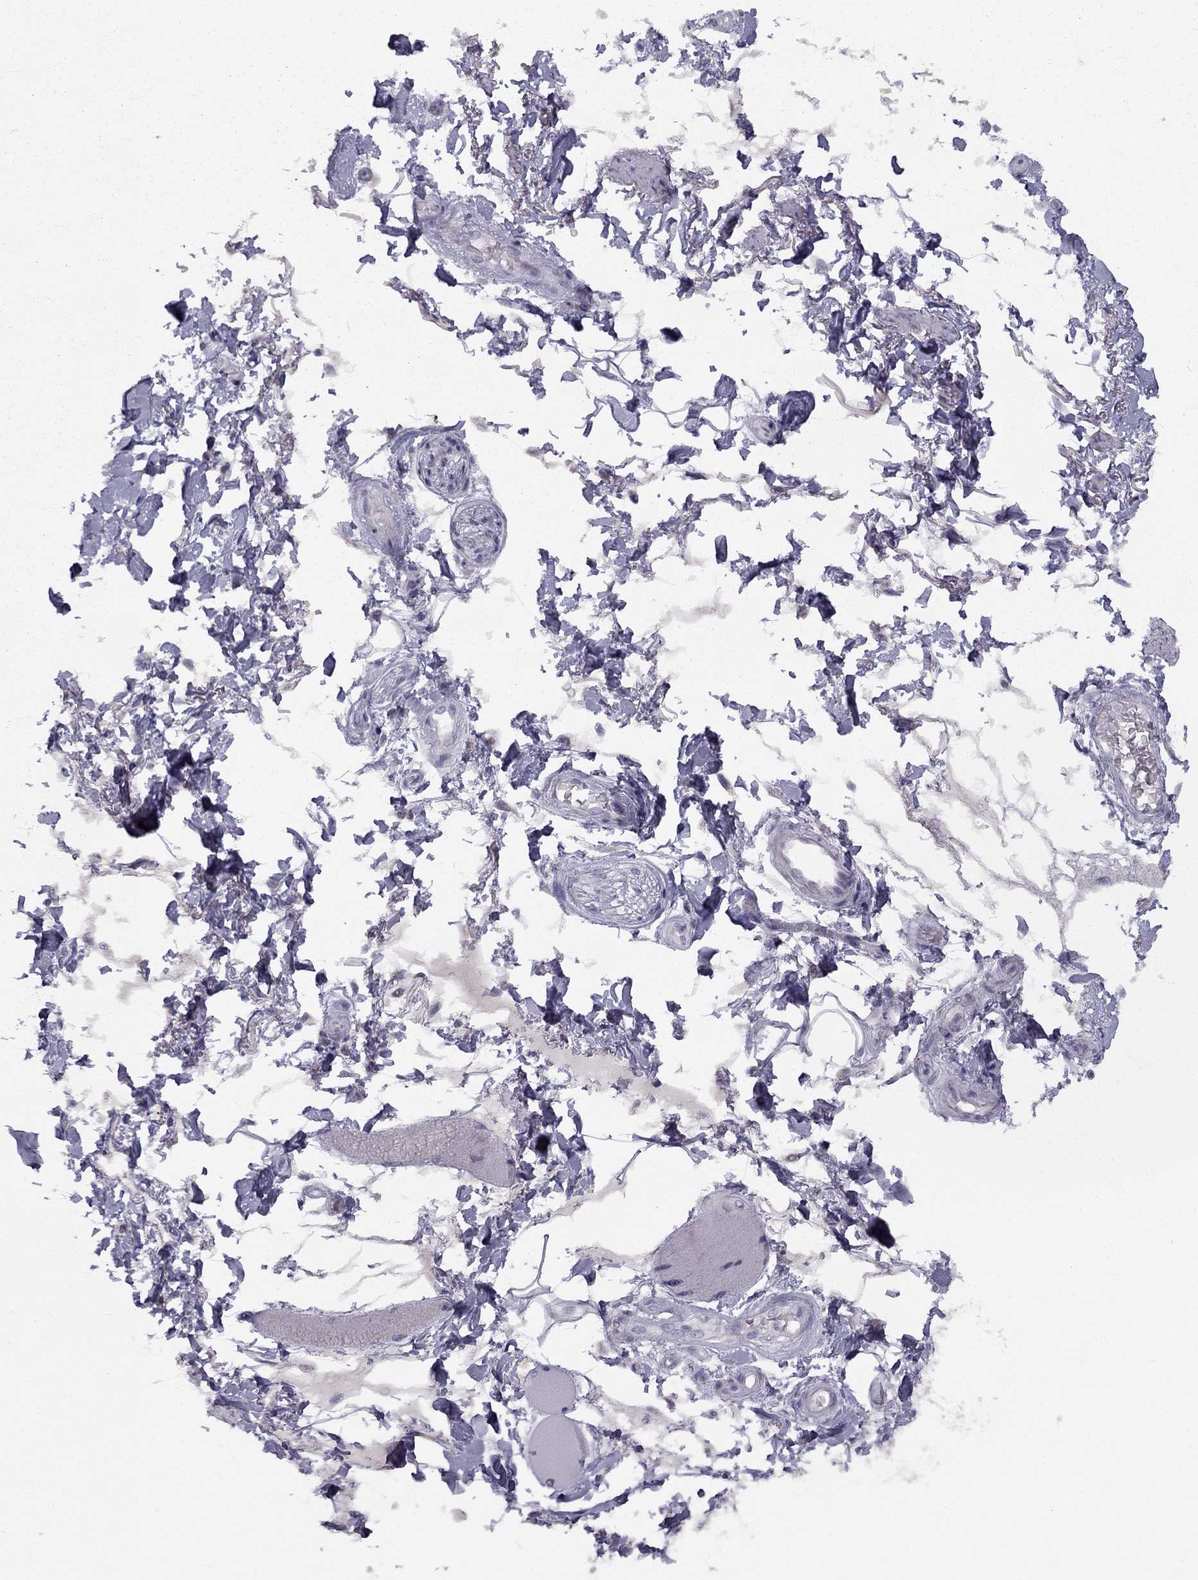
{"staining": {"intensity": "negative", "quantity": "none", "location": "none"}, "tissue": "soft tissue", "cell_type": "Fibroblasts", "image_type": "normal", "snomed": [{"axis": "morphology", "description": "Normal tissue, NOS"}, {"axis": "topography", "description": "Skeletal muscle"}, {"axis": "topography", "description": "Anal"}, {"axis": "topography", "description": "Peripheral nerve tissue"}], "caption": "Immunohistochemistry of benign soft tissue displays no staining in fibroblasts. The staining was performed using DAB (3,3'-diaminobenzidine) to visualize the protein expression in brown, while the nuclei were stained in blue with hematoxylin (Magnification: 20x).", "gene": "TRPS1", "patient": {"sex": "male", "age": 53}}